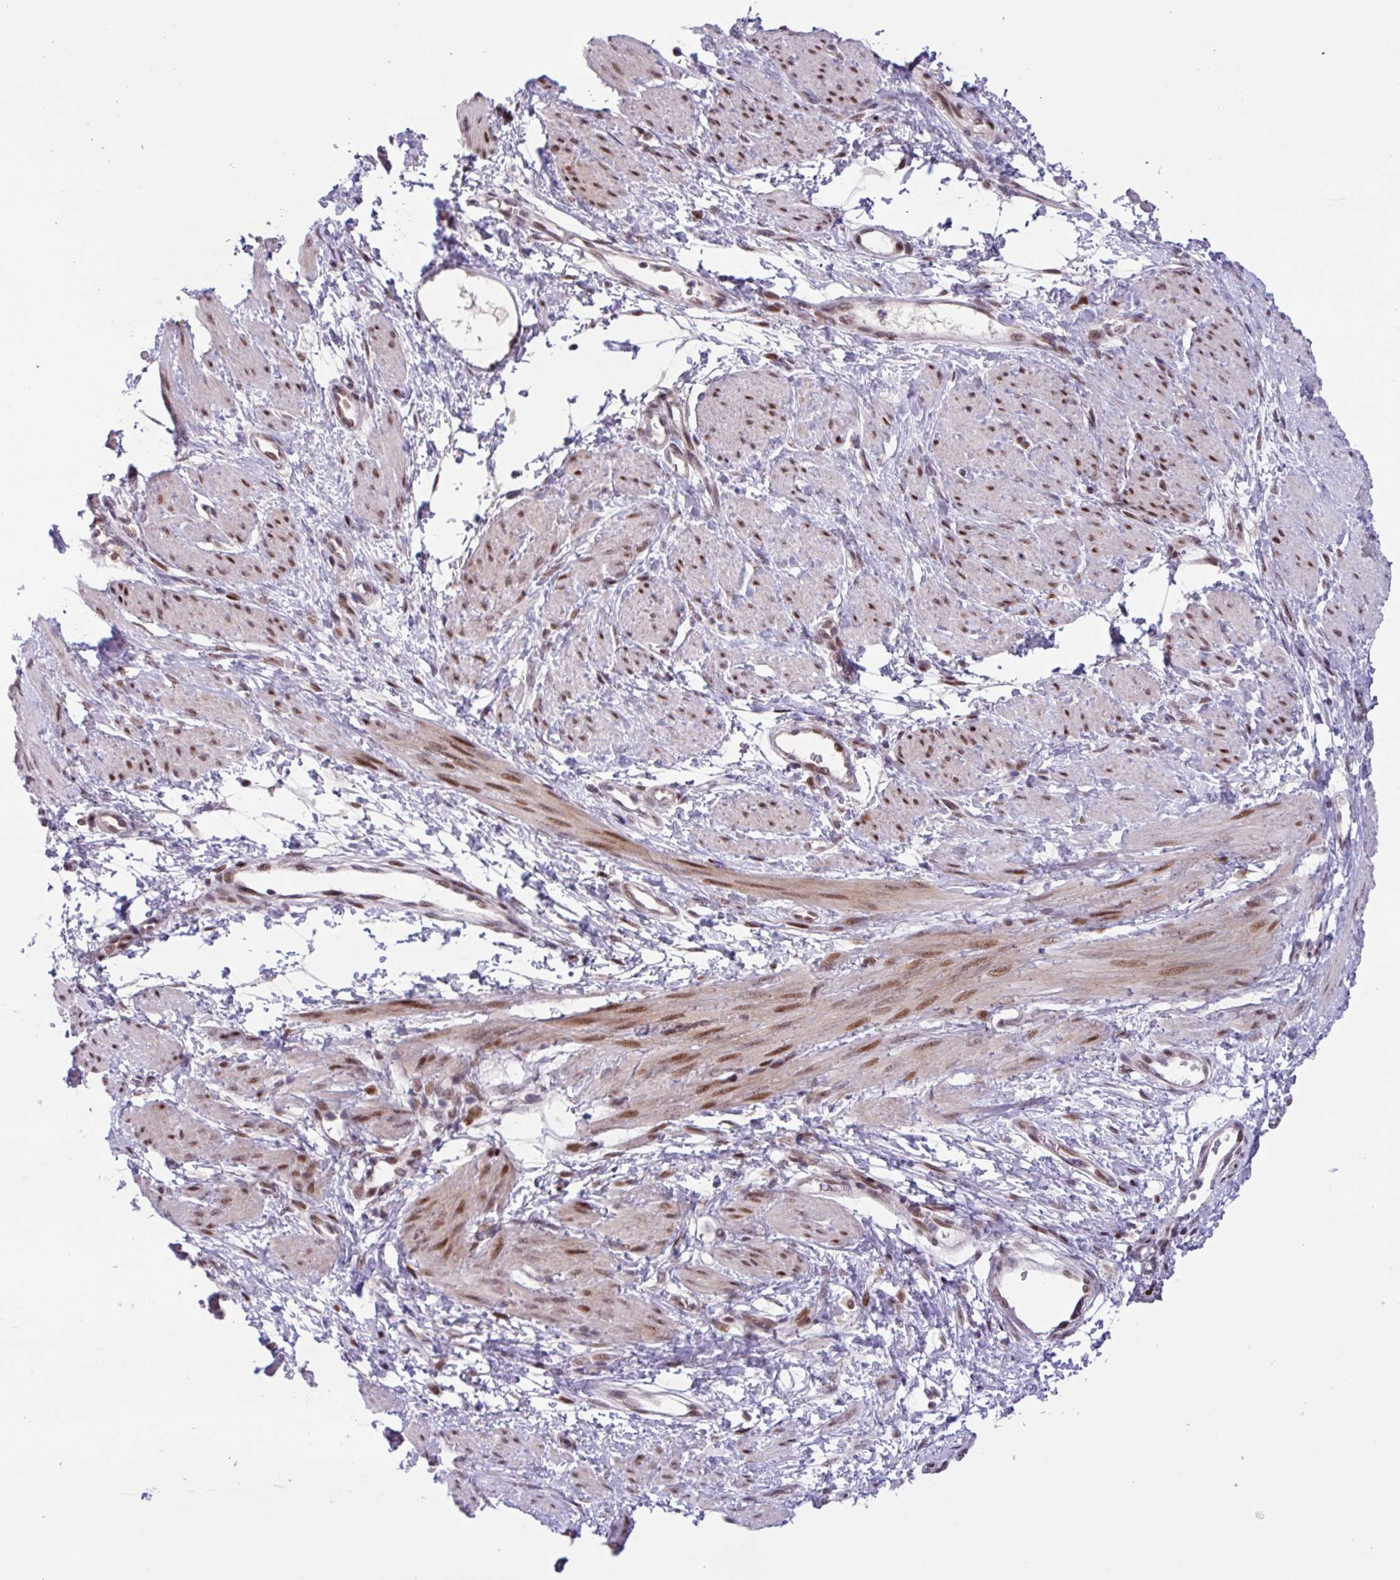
{"staining": {"intensity": "moderate", "quantity": ">75%", "location": "nuclear"}, "tissue": "smooth muscle", "cell_type": "Smooth muscle cells", "image_type": "normal", "snomed": [{"axis": "morphology", "description": "Normal tissue, NOS"}, {"axis": "topography", "description": "Smooth muscle"}, {"axis": "topography", "description": "Uterus"}], "caption": "A brown stain labels moderate nuclear staining of a protein in smooth muscle cells of unremarkable human smooth muscle. The protein is shown in brown color, while the nuclei are stained blue.", "gene": "BRD3", "patient": {"sex": "female", "age": 39}}